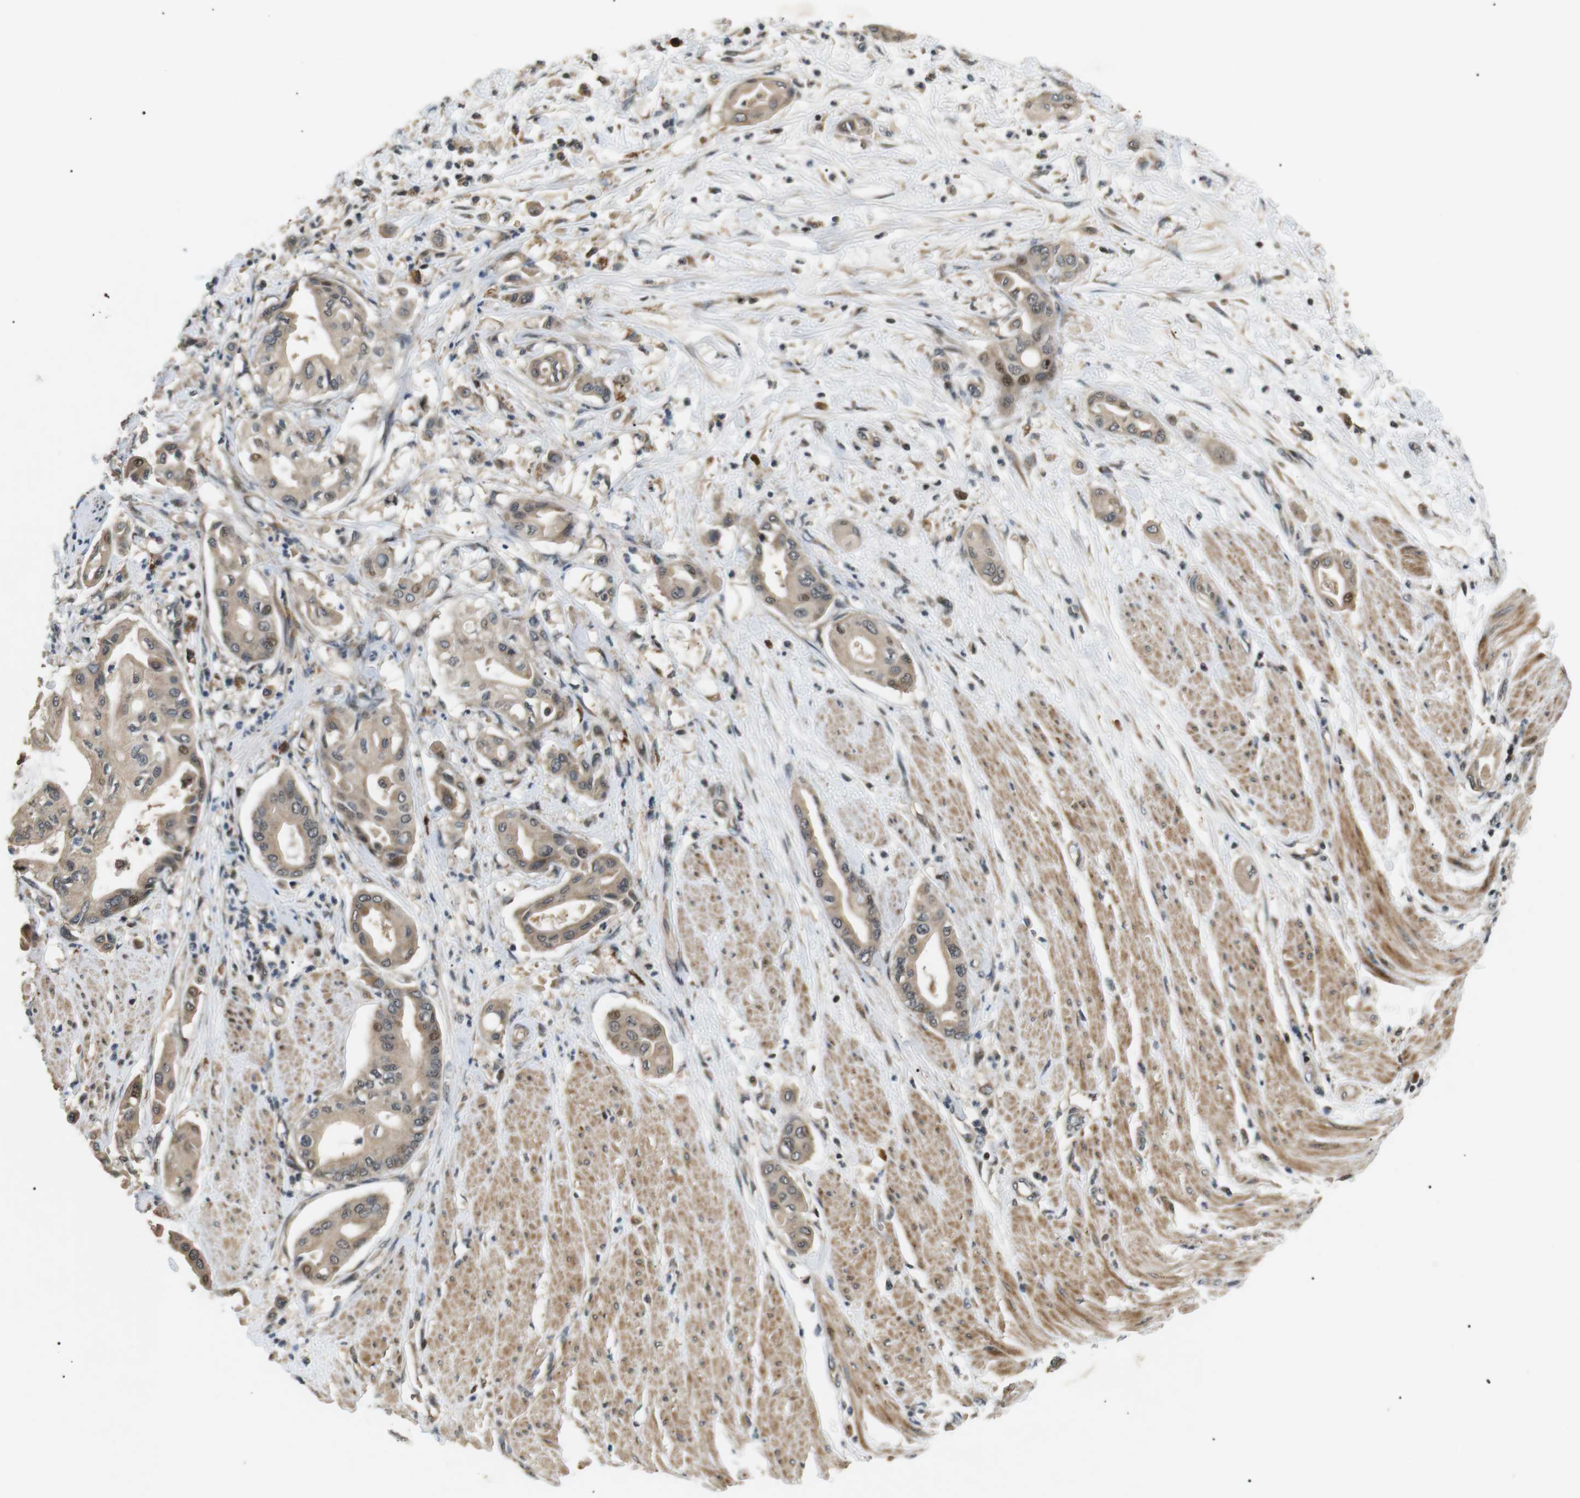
{"staining": {"intensity": "weak", "quantity": ">75%", "location": "cytoplasmic/membranous"}, "tissue": "pancreatic cancer", "cell_type": "Tumor cells", "image_type": "cancer", "snomed": [{"axis": "morphology", "description": "Adenocarcinoma, NOS"}, {"axis": "morphology", "description": "Adenocarcinoma, metastatic, NOS"}, {"axis": "topography", "description": "Lymph node"}, {"axis": "topography", "description": "Pancreas"}, {"axis": "topography", "description": "Duodenum"}], "caption": "There is low levels of weak cytoplasmic/membranous positivity in tumor cells of metastatic adenocarcinoma (pancreatic), as demonstrated by immunohistochemical staining (brown color).", "gene": "HSPA13", "patient": {"sex": "female", "age": 64}}